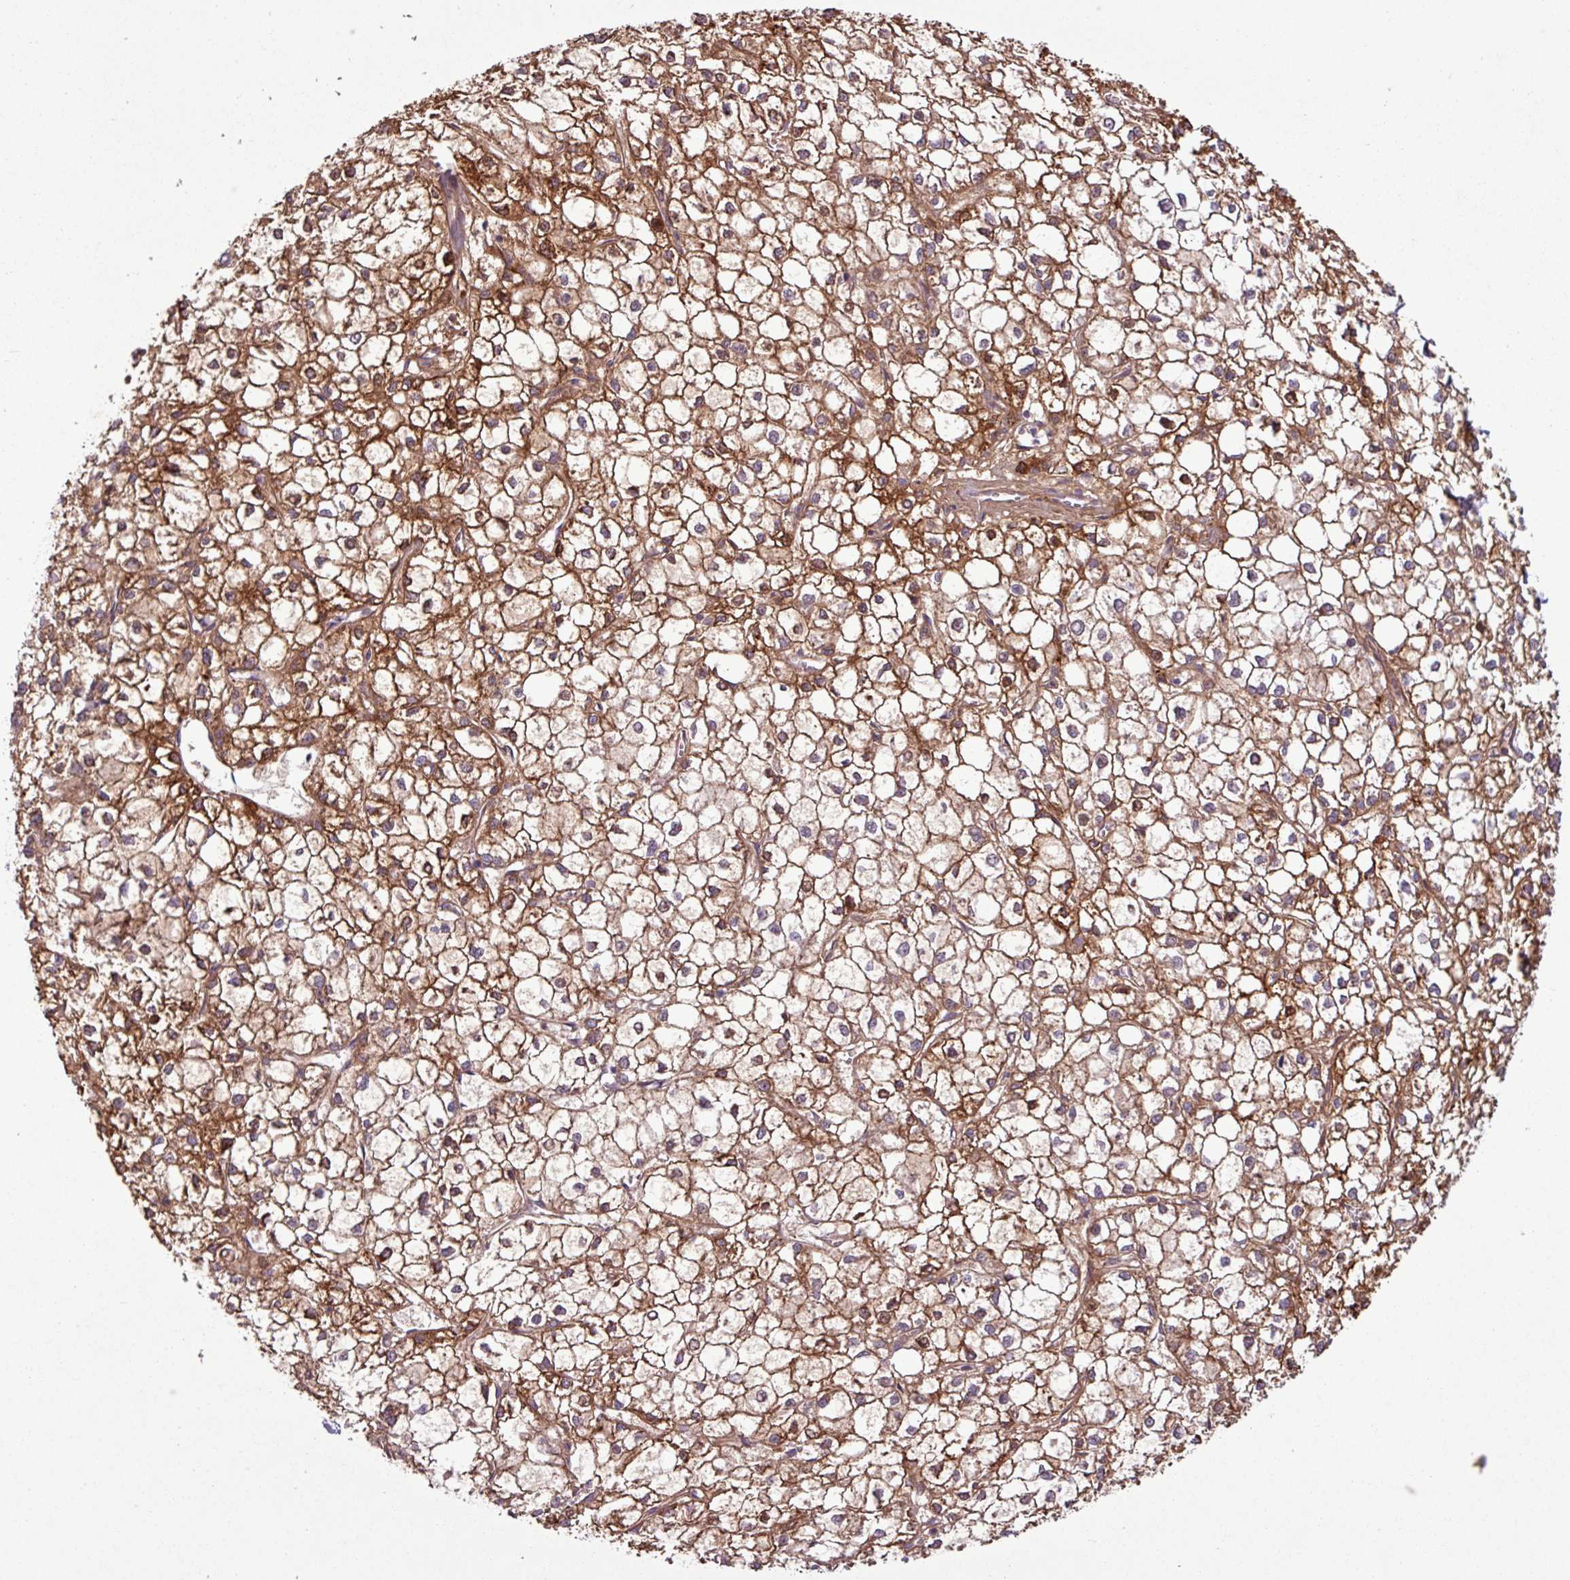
{"staining": {"intensity": "moderate", "quantity": ">75%", "location": "cytoplasmic/membranous"}, "tissue": "liver cancer", "cell_type": "Tumor cells", "image_type": "cancer", "snomed": [{"axis": "morphology", "description": "Carcinoma, Hepatocellular, NOS"}, {"axis": "topography", "description": "Liver"}], "caption": "About >75% of tumor cells in hepatocellular carcinoma (liver) reveal moderate cytoplasmic/membranous protein expression as visualized by brown immunohistochemical staining.", "gene": "C4B", "patient": {"sex": "female", "age": 43}}